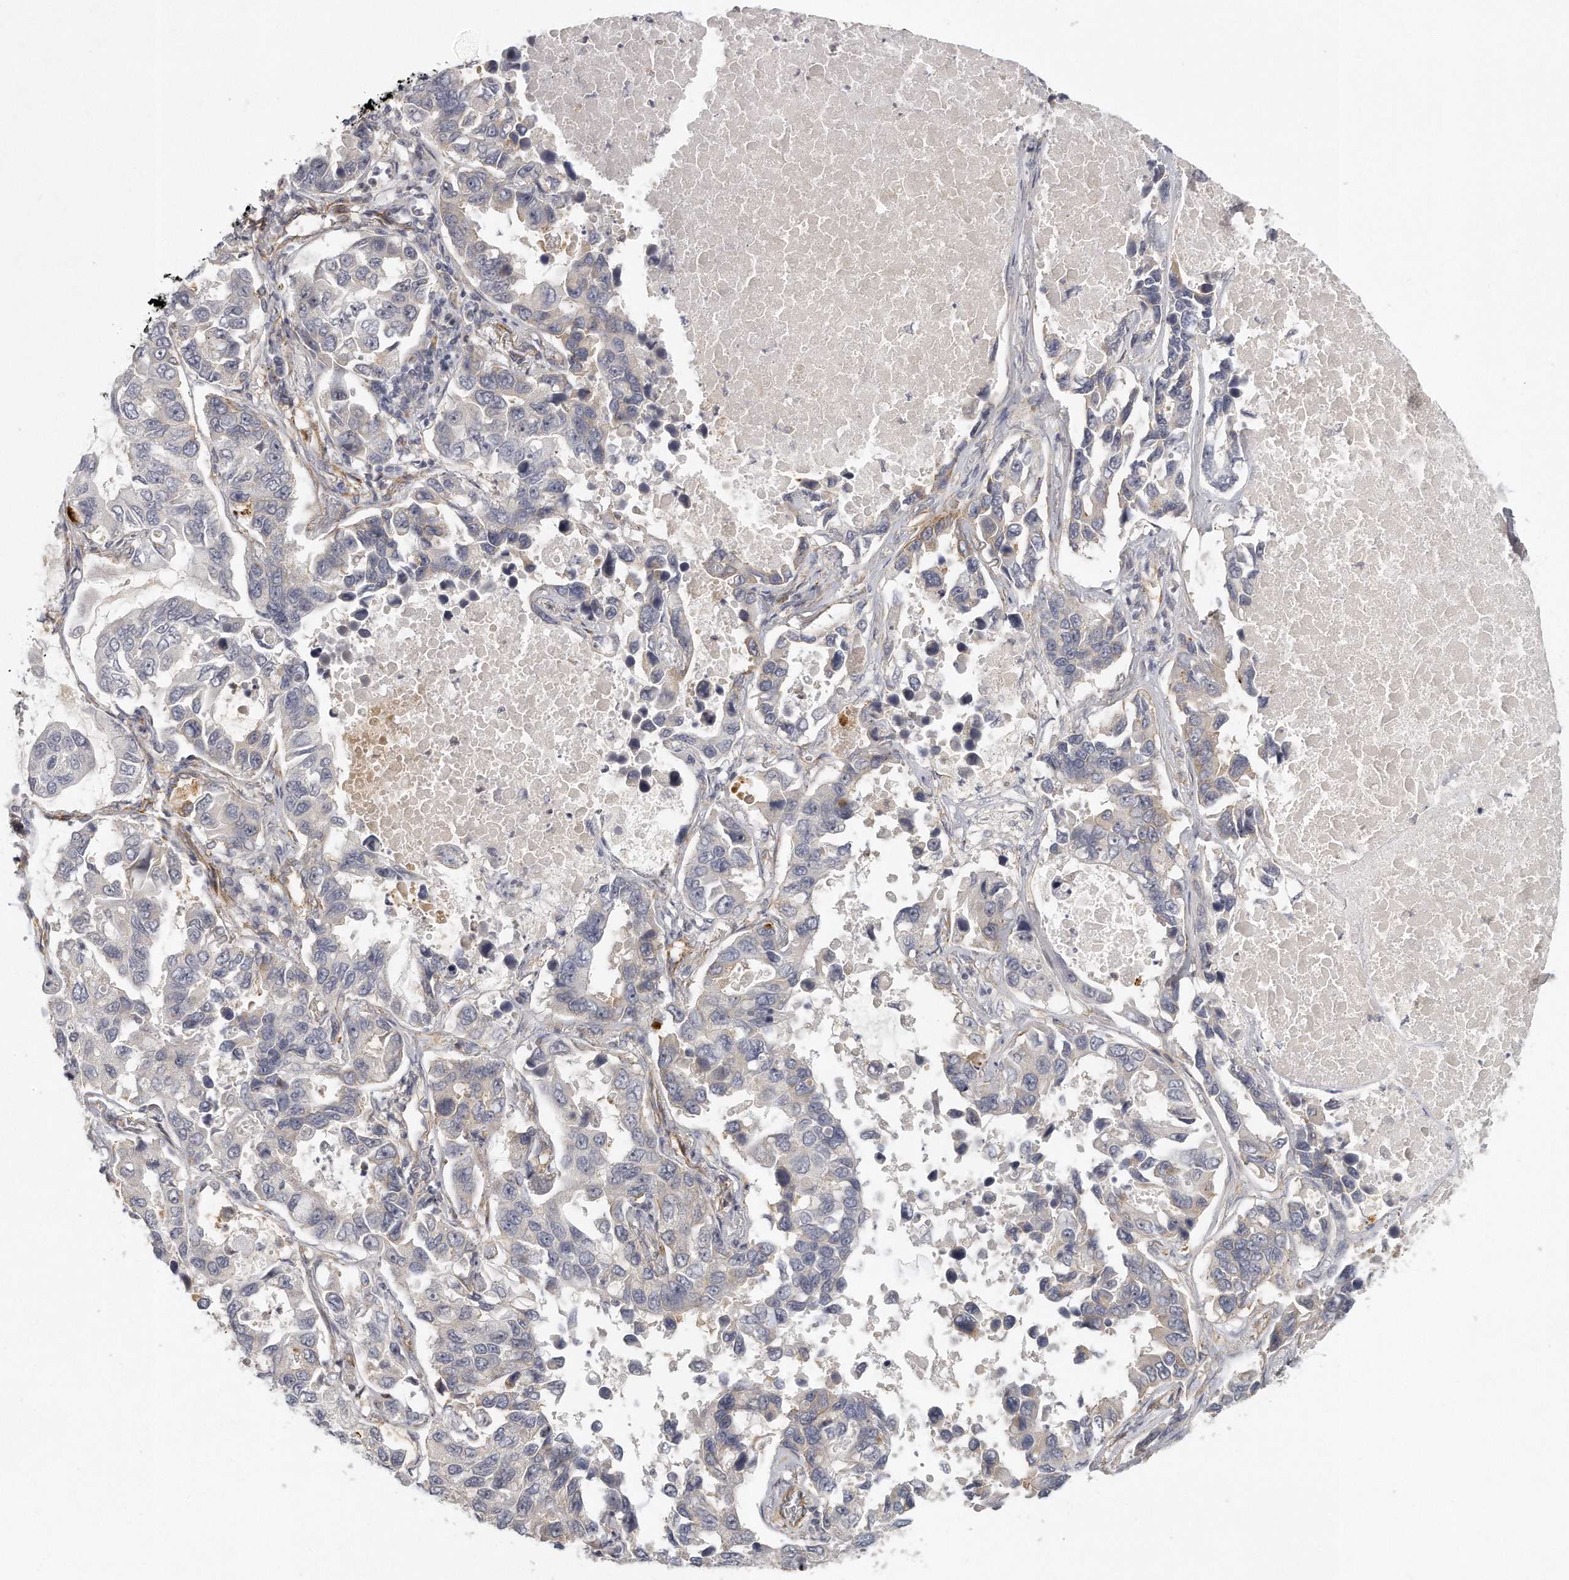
{"staining": {"intensity": "negative", "quantity": "none", "location": "none"}, "tissue": "lung cancer", "cell_type": "Tumor cells", "image_type": "cancer", "snomed": [{"axis": "morphology", "description": "Adenocarcinoma, NOS"}, {"axis": "topography", "description": "Lung"}], "caption": "Immunohistochemistry micrograph of human lung cancer stained for a protein (brown), which shows no staining in tumor cells.", "gene": "MTERF4", "patient": {"sex": "male", "age": 64}}